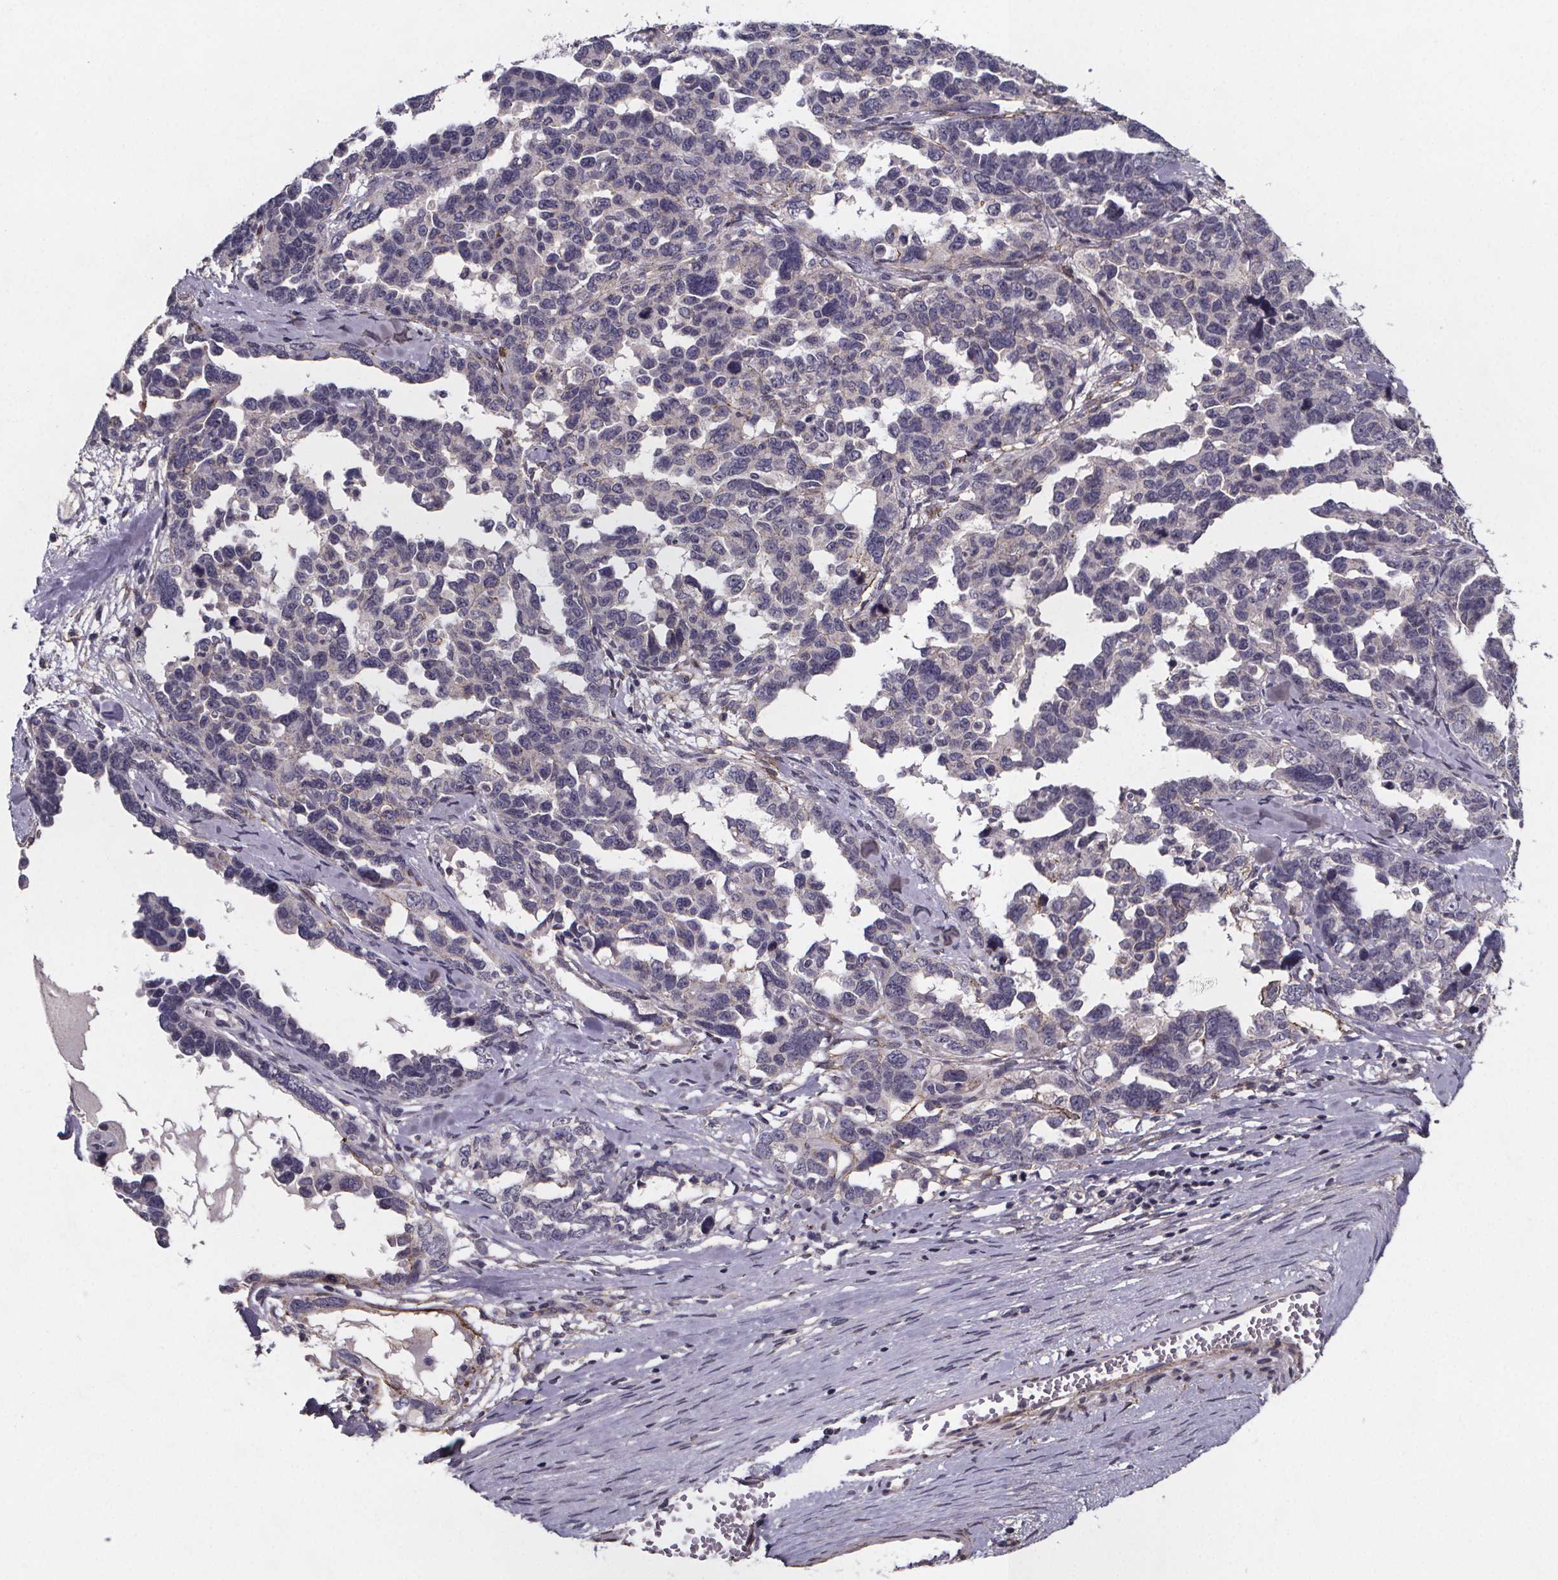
{"staining": {"intensity": "negative", "quantity": "none", "location": "none"}, "tissue": "ovarian cancer", "cell_type": "Tumor cells", "image_type": "cancer", "snomed": [{"axis": "morphology", "description": "Cystadenocarcinoma, serous, NOS"}, {"axis": "topography", "description": "Ovary"}], "caption": "IHC of ovarian cancer exhibits no staining in tumor cells. (DAB immunohistochemistry (IHC), high magnification).", "gene": "PALLD", "patient": {"sex": "female", "age": 69}}